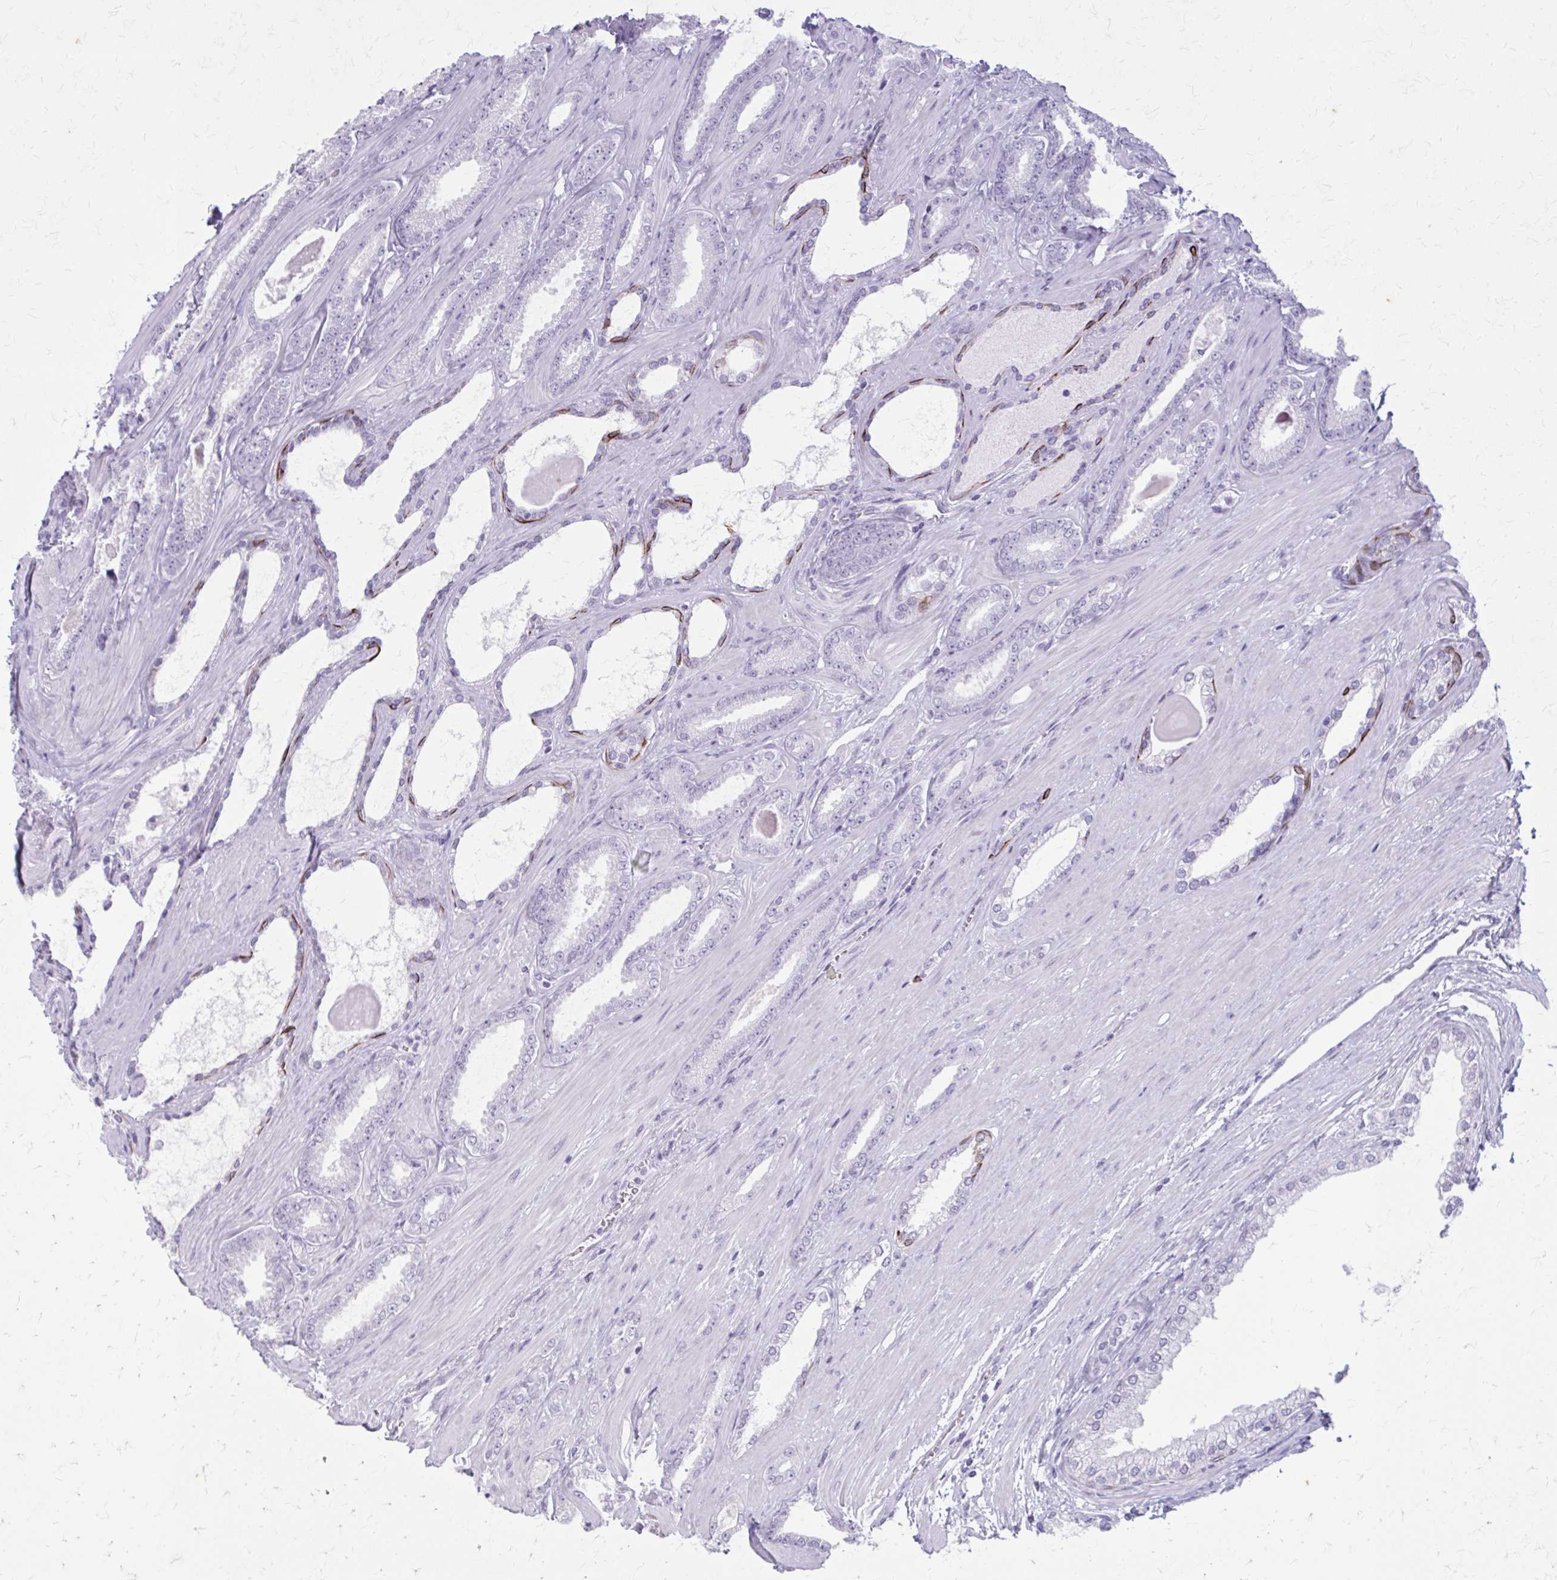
{"staining": {"intensity": "negative", "quantity": "none", "location": "none"}, "tissue": "prostate cancer", "cell_type": "Tumor cells", "image_type": "cancer", "snomed": [{"axis": "morphology", "description": "Adenocarcinoma, Low grade"}, {"axis": "topography", "description": "Prostate"}], "caption": "Immunohistochemistry (IHC) of prostate low-grade adenocarcinoma displays no staining in tumor cells.", "gene": "KRT5", "patient": {"sex": "male", "age": 61}}